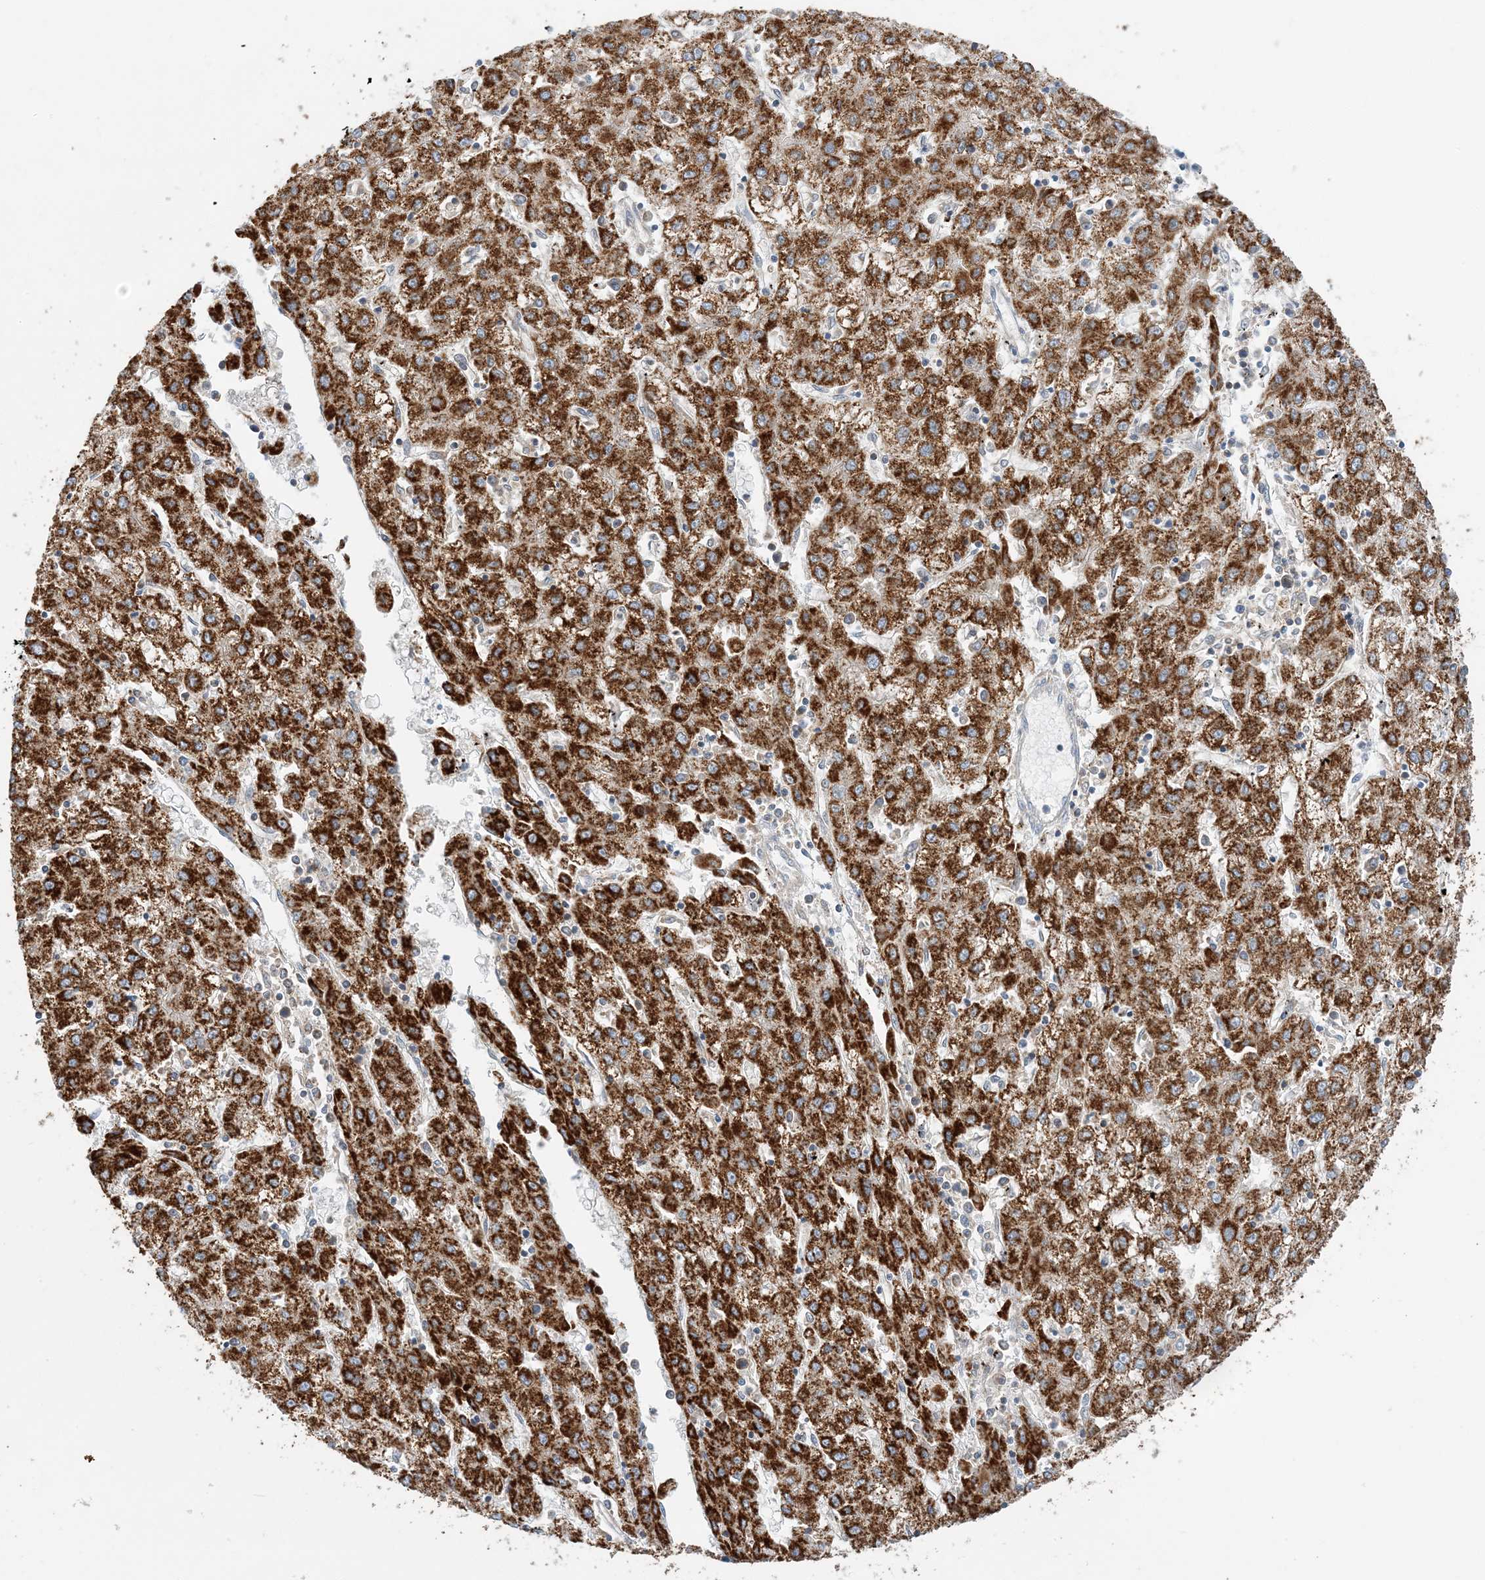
{"staining": {"intensity": "strong", "quantity": ">75%", "location": "cytoplasmic/membranous"}, "tissue": "liver cancer", "cell_type": "Tumor cells", "image_type": "cancer", "snomed": [{"axis": "morphology", "description": "Carcinoma, Hepatocellular, NOS"}, {"axis": "topography", "description": "Liver"}], "caption": "Strong cytoplasmic/membranous protein positivity is present in about >75% of tumor cells in liver cancer.", "gene": "BDH1", "patient": {"sex": "male", "age": 72}}